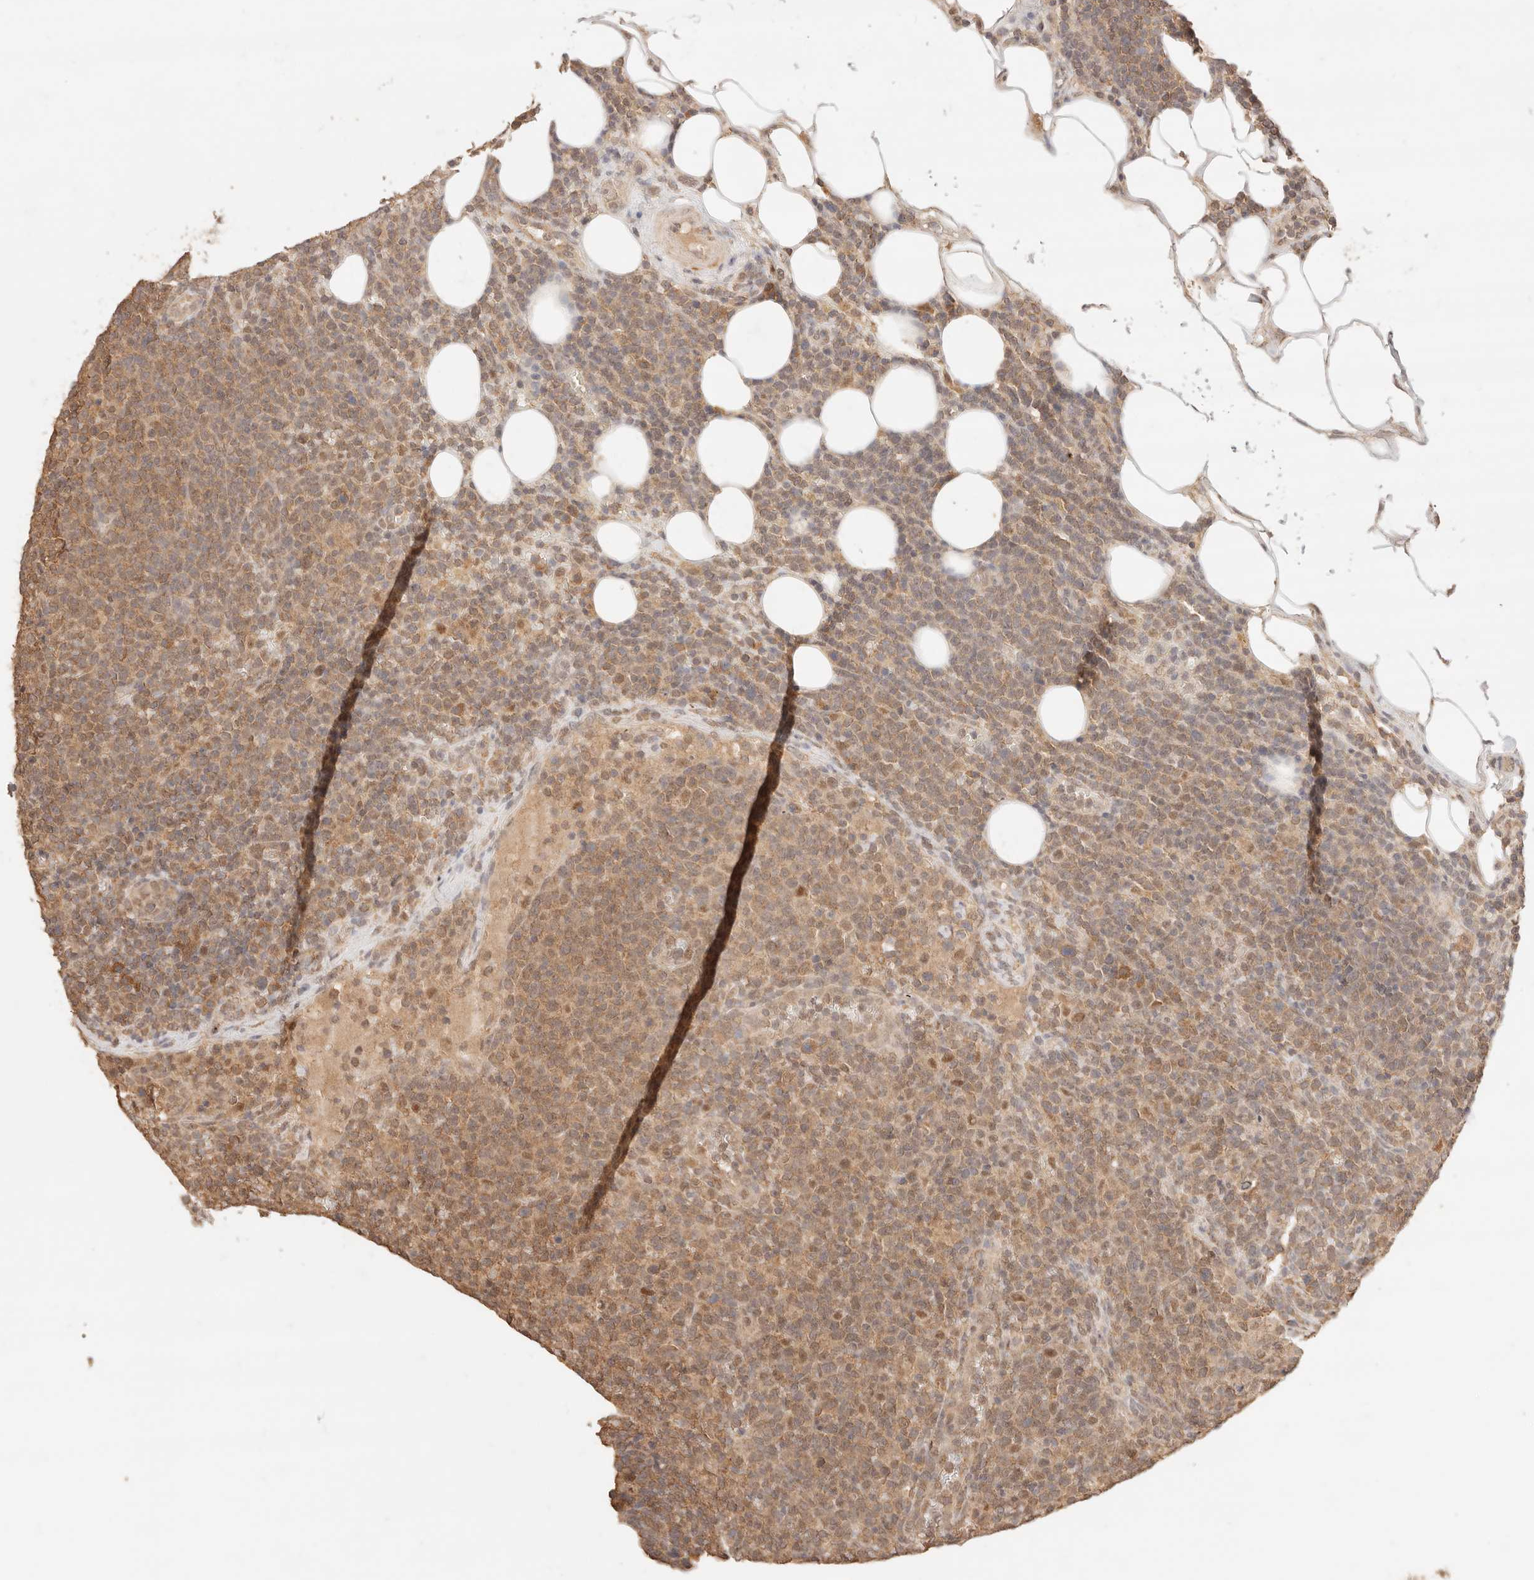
{"staining": {"intensity": "moderate", "quantity": ">75%", "location": "cytoplasmic/membranous"}, "tissue": "lymphoma", "cell_type": "Tumor cells", "image_type": "cancer", "snomed": [{"axis": "morphology", "description": "Malignant lymphoma, non-Hodgkin's type, High grade"}, {"axis": "topography", "description": "Lymph node"}], "caption": "Malignant lymphoma, non-Hodgkin's type (high-grade) stained with a brown dye reveals moderate cytoplasmic/membranous positive staining in approximately >75% of tumor cells.", "gene": "TRIM11", "patient": {"sex": "male", "age": 61}}